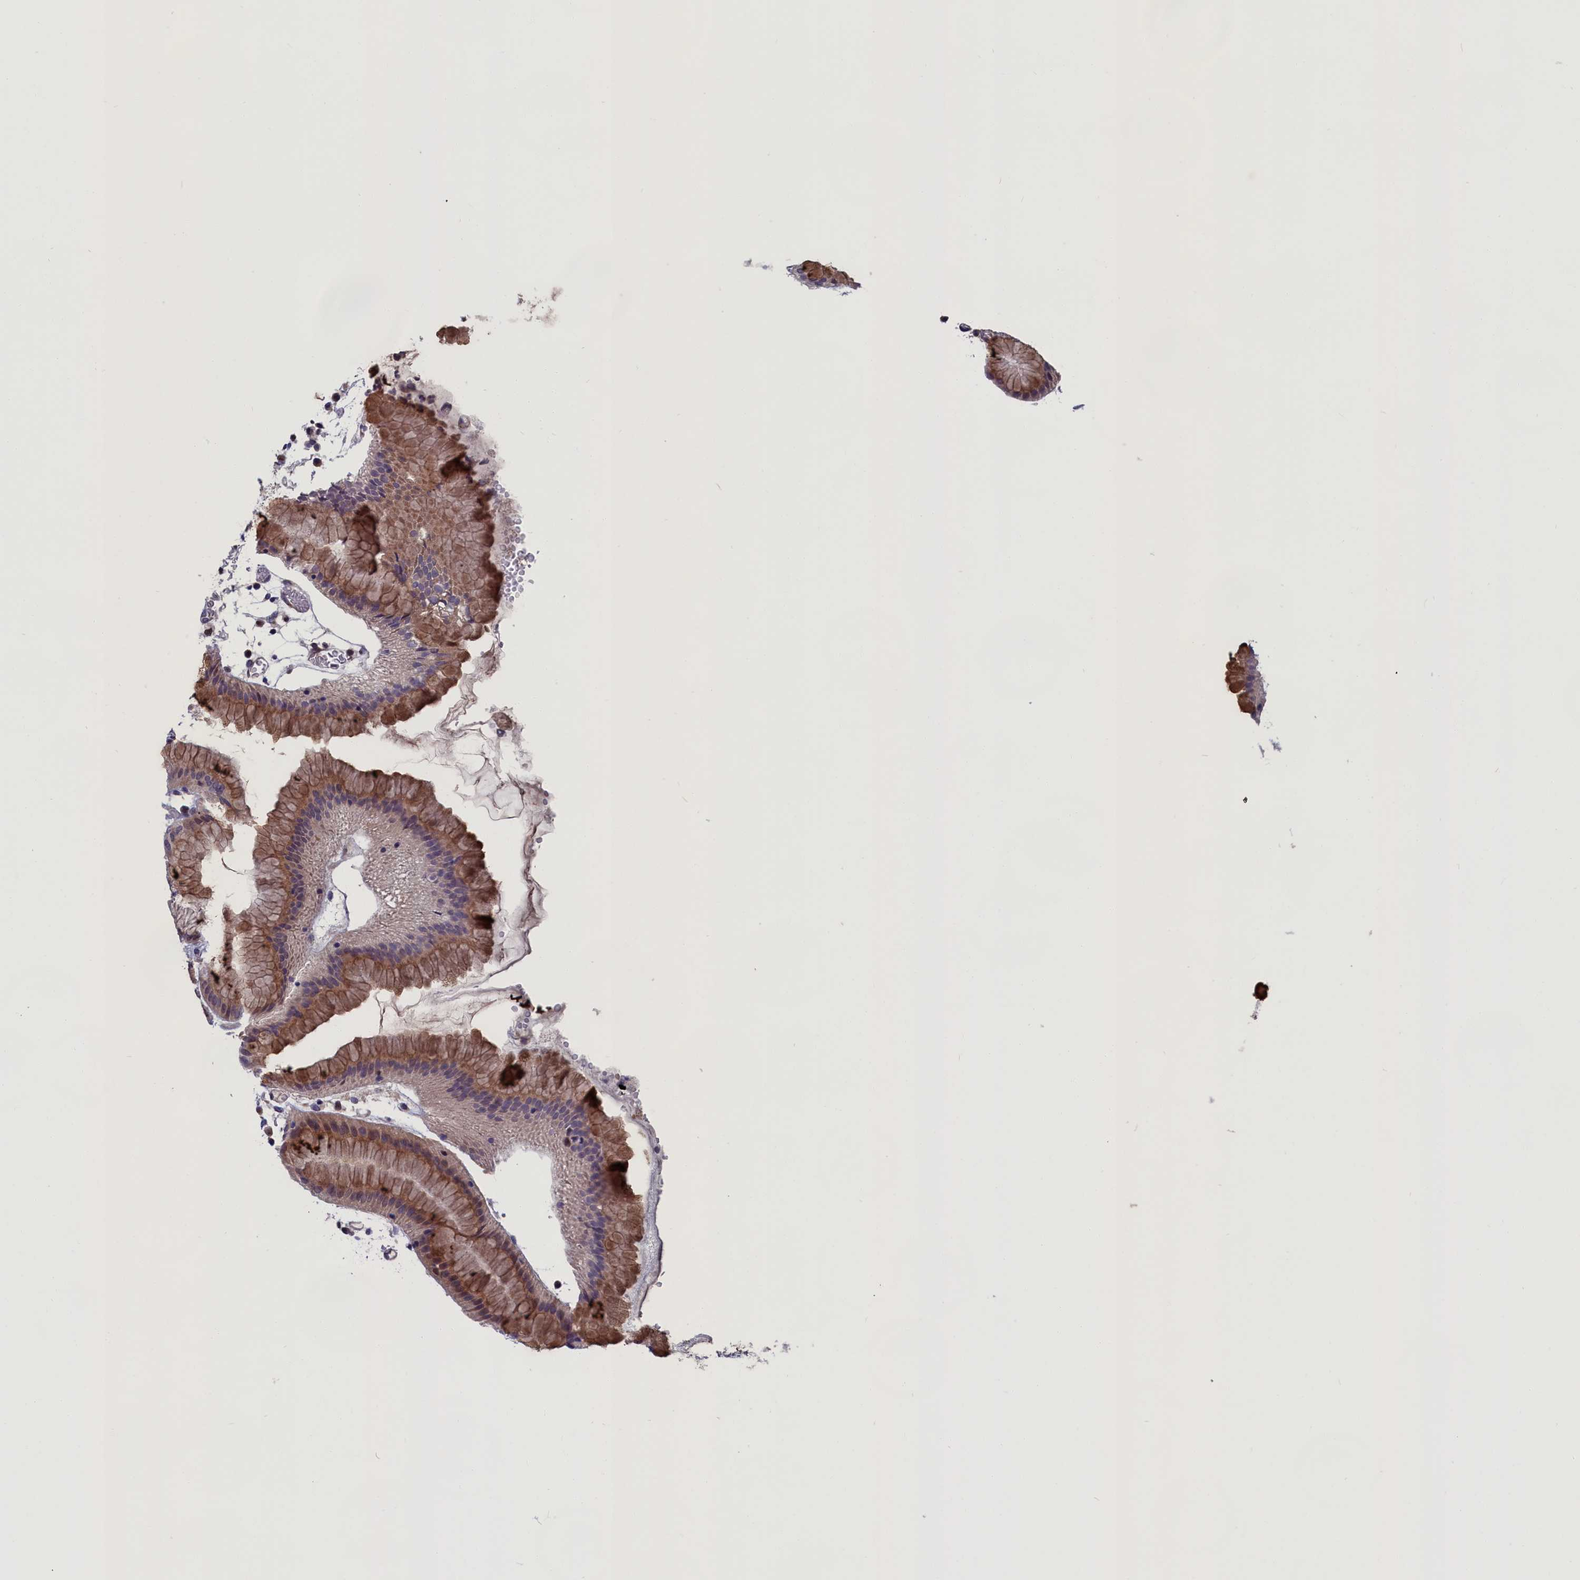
{"staining": {"intensity": "moderate", "quantity": "25%-75%", "location": "cytoplasmic/membranous,nuclear"}, "tissue": "stomach", "cell_type": "Glandular cells", "image_type": "normal", "snomed": [{"axis": "morphology", "description": "Normal tissue, NOS"}, {"axis": "topography", "description": "Stomach"}, {"axis": "topography", "description": "Stomach, lower"}], "caption": "Immunohistochemistry histopathology image of unremarkable stomach stained for a protein (brown), which shows medium levels of moderate cytoplasmic/membranous,nuclear expression in about 25%-75% of glandular cells.", "gene": "LIG1", "patient": {"sex": "female", "age": 75}}